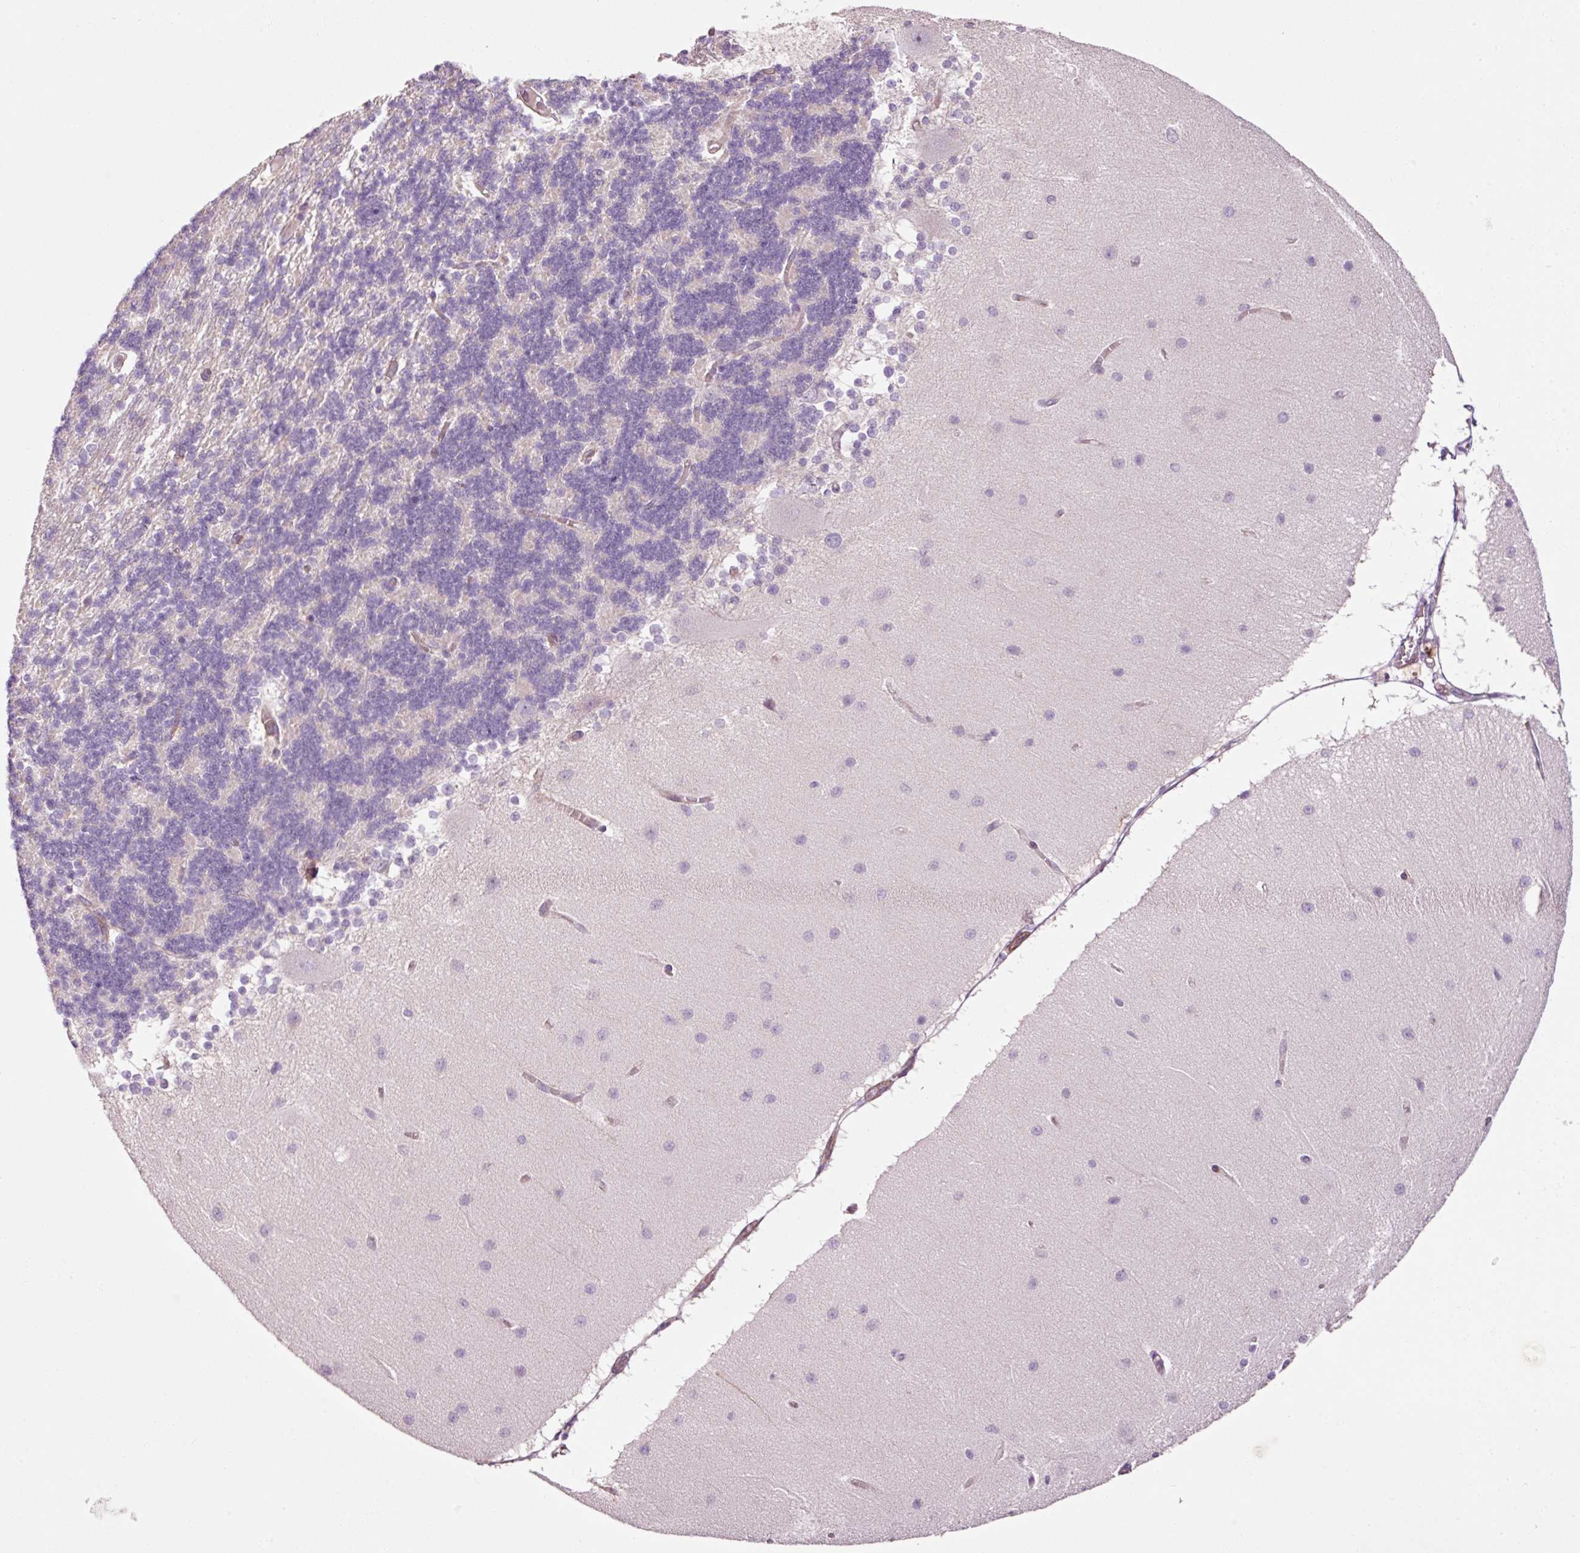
{"staining": {"intensity": "negative", "quantity": "none", "location": "none"}, "tissue": "cerebellum", "cell_type": "Cells in granular layer", "image_type": "normal", "snomed": [{"axis": "morphology", "description": "Normal tissue, NOS"}, {"axis": "topography", "description": "Cerebellum"}], "caption": "Cells in granular layer are negative for protein expression in unremarkable human cerebellum.", "gene": "ANKRD20A1", "patient": {"sex": "female", "age": 54}}